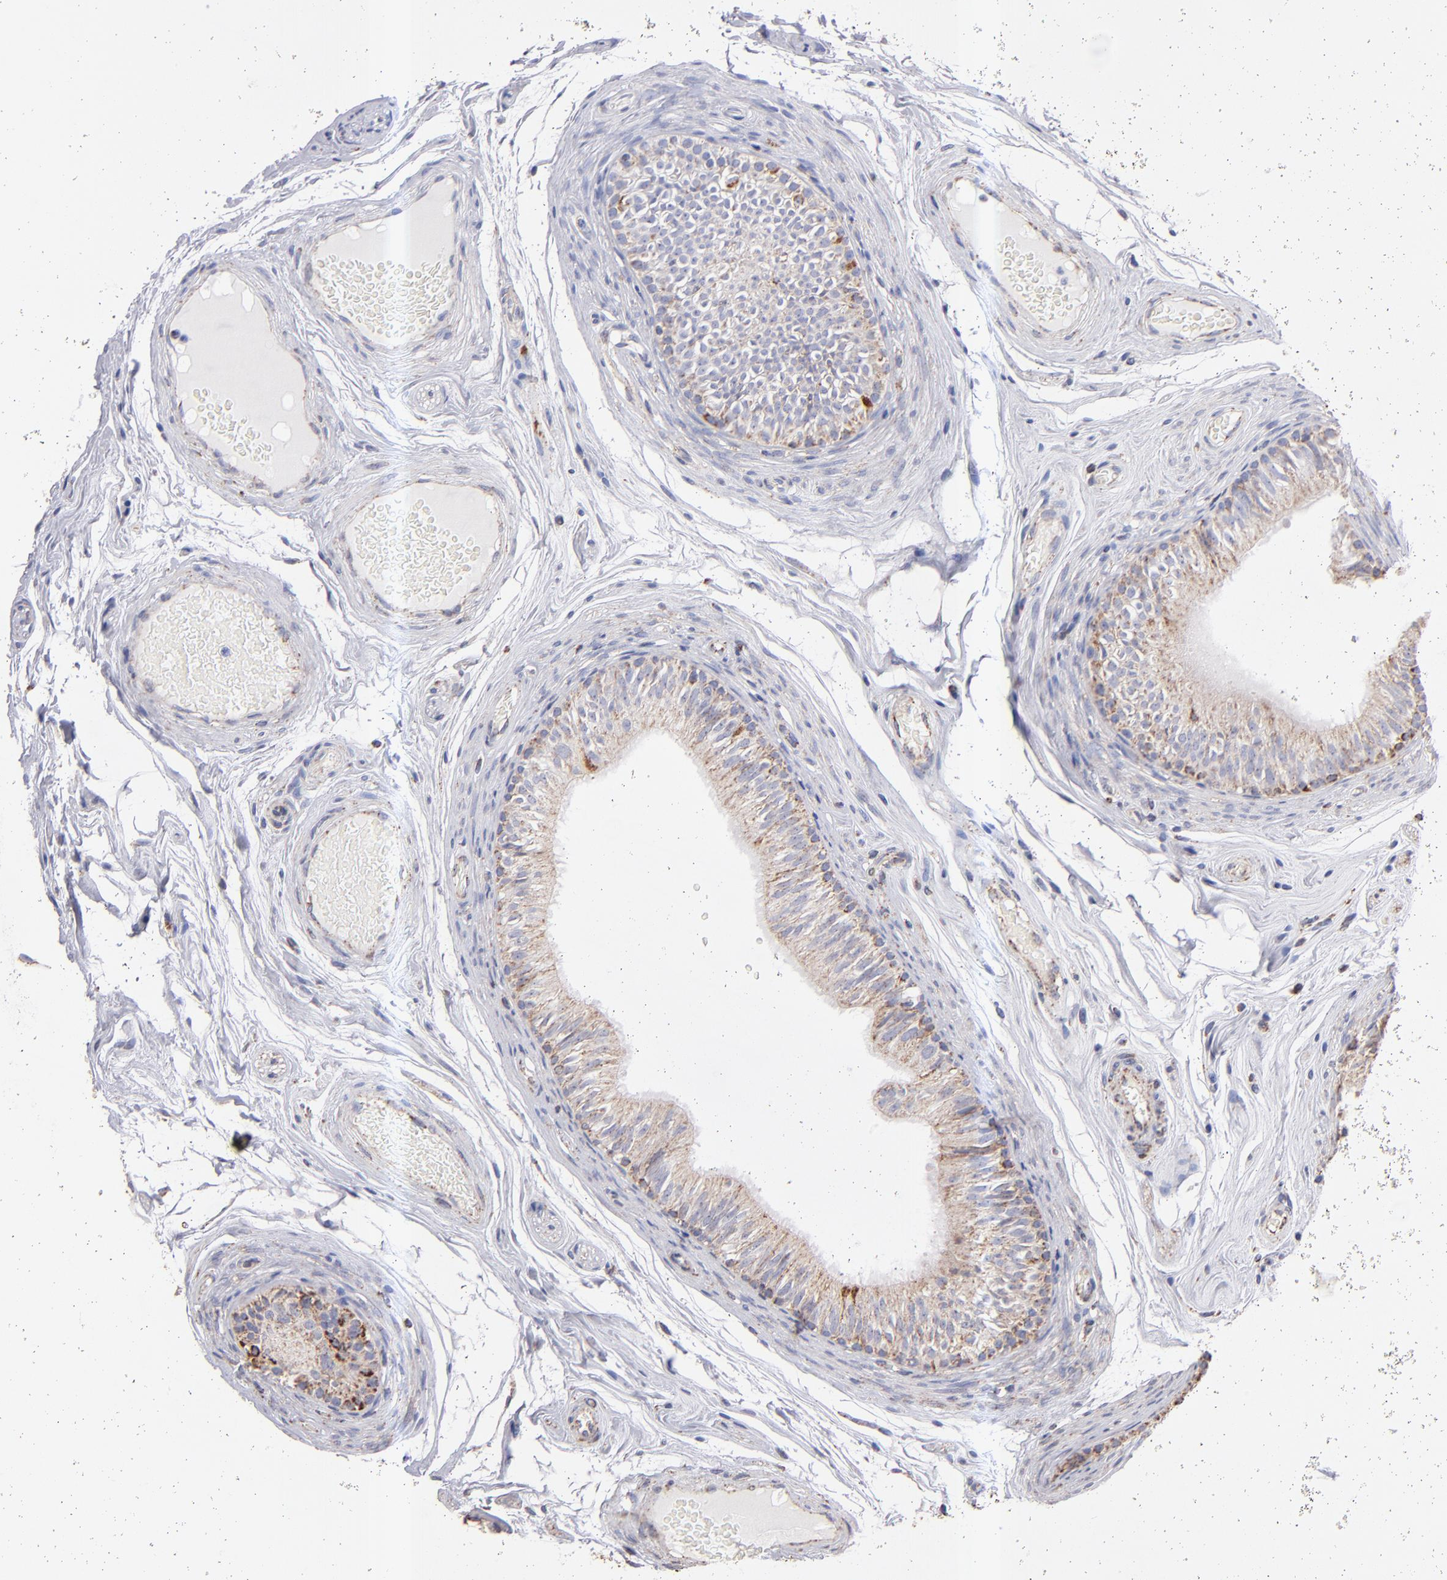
{"staining": {"intensity": "moderate", "quantity": ">75%", "location": "cytoplasmic/membranous"}, "tissue": "epididymis", "cell_type": "Glandular cells", "image_type": "normal", "snomed": [{"axis": "morphology", "description": "Normal tissue, NOS"}, {"axis": "topography", "description": "Testis"}, {"axis": "topography", "description": "Epididymis"}], "caption": "Benign epididymis was stained to show a protein in brown. There is medium levels of moderate cytoplasmic/membranous staining in about >75% of glandular cells. Immunohistochemistry stains the protein of interest in brown and the nuclei are stained blue.", "gene": "DLST", "patient": {"sex": "male", "age": 36}}